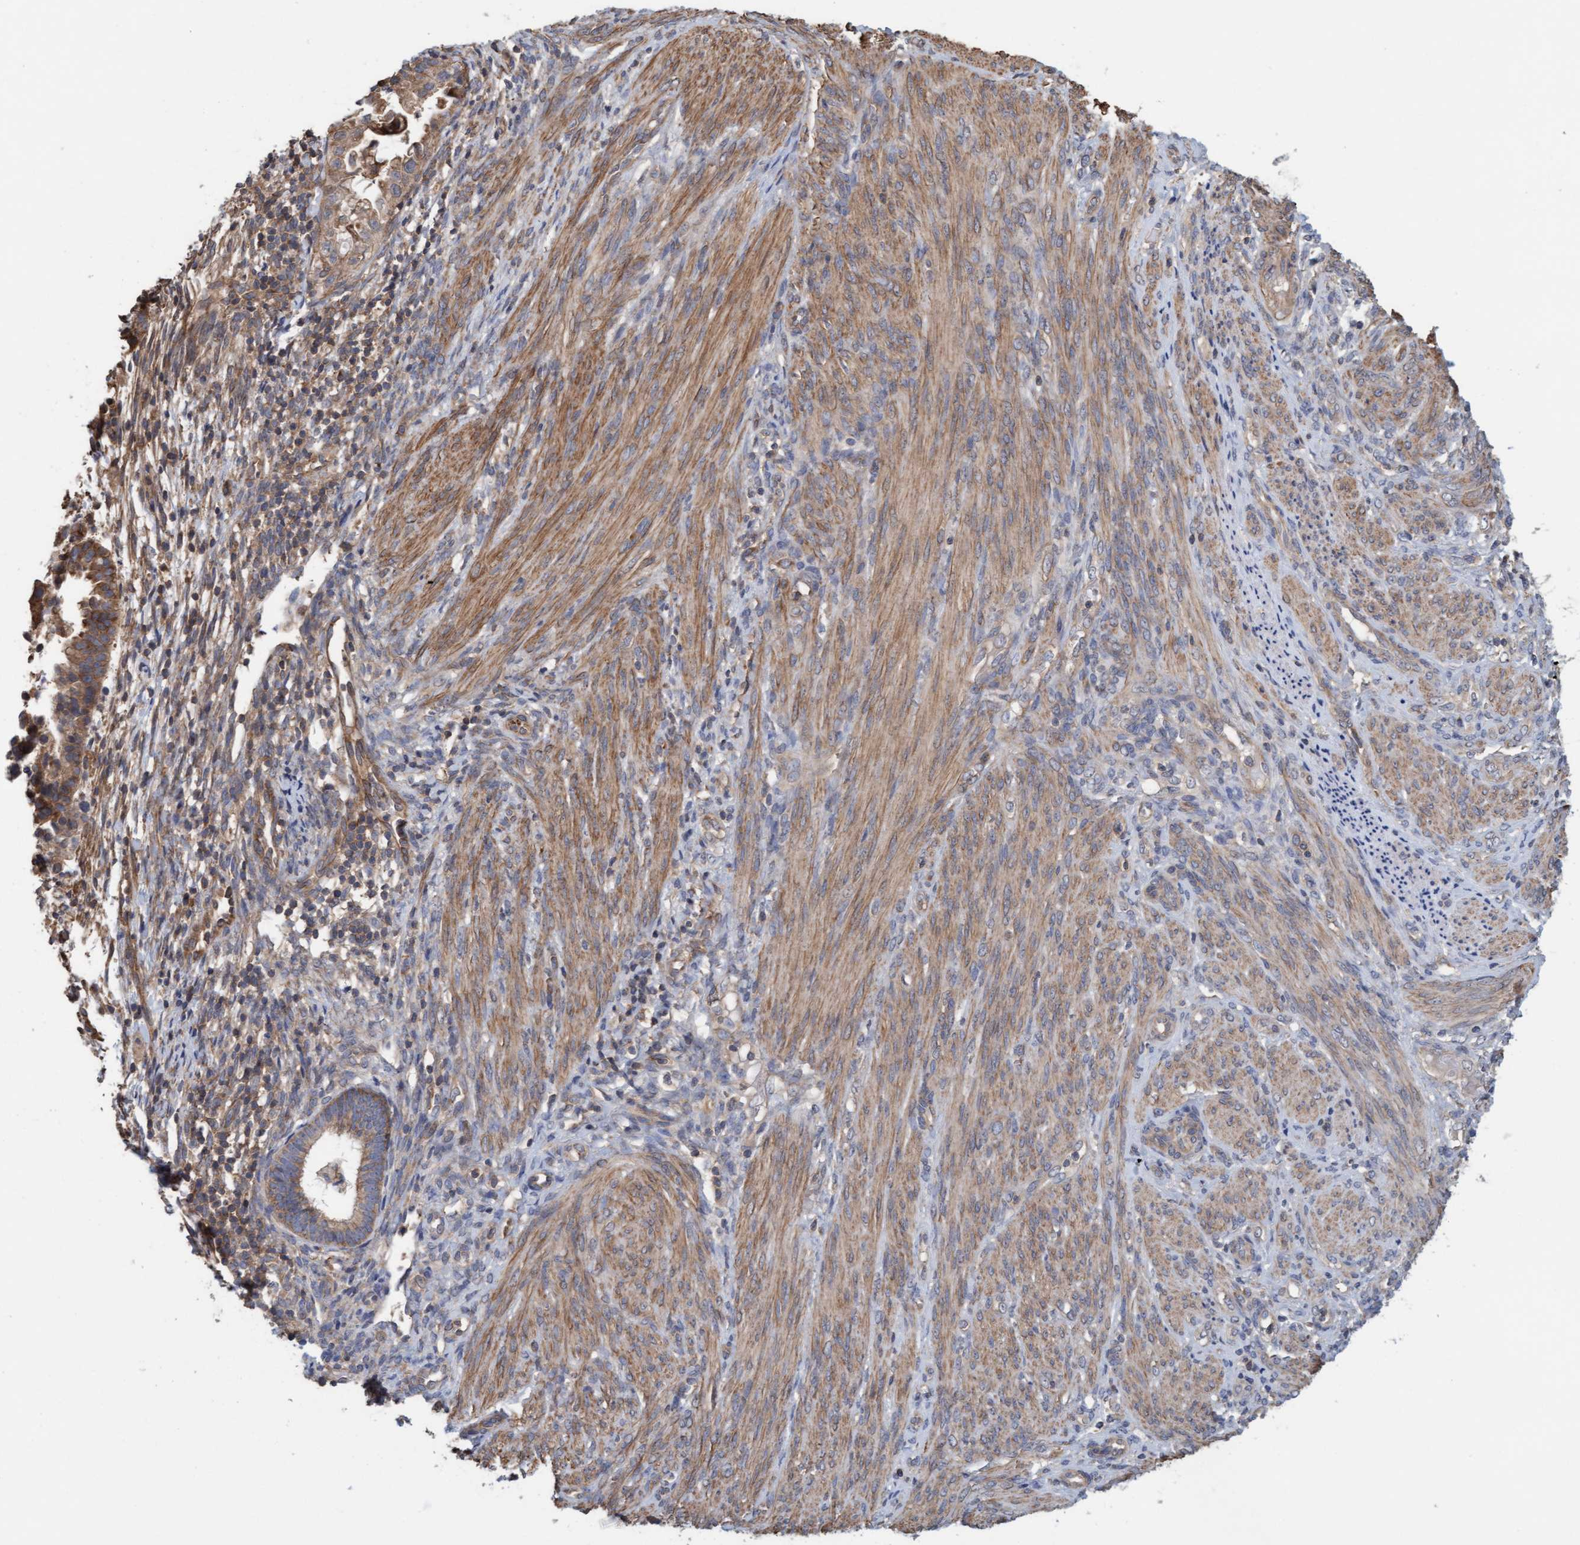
{"staining": {"intensity": "weak", "quantity": ">75%", "location": "cytoplasmic/membranous"}, "tissue": "endometrial cancer", "cell_type": "Tumor cells", "image_type": "cancer", "snomed": [{"axis": "morphology", "description": "Adenocarcinoma, NOS"}, {"axis": "topography", "description": "Endometrium"}], "caption": "Immunohistochemistry (DAB (3,3'-diaminobenzidine)) staining of human endometrial cancer demonstrates weak cytoplasmic/membranous protein expression in approximately >75% of tumor cells. The staining was performed using DAB (3,3'-diaminobenzidine), with brown indicating positive protein expression. Nuclei are stained blue with hematoxylin.", "gene": "FXR2", "patient": {"sex": "female", "age": 85}}